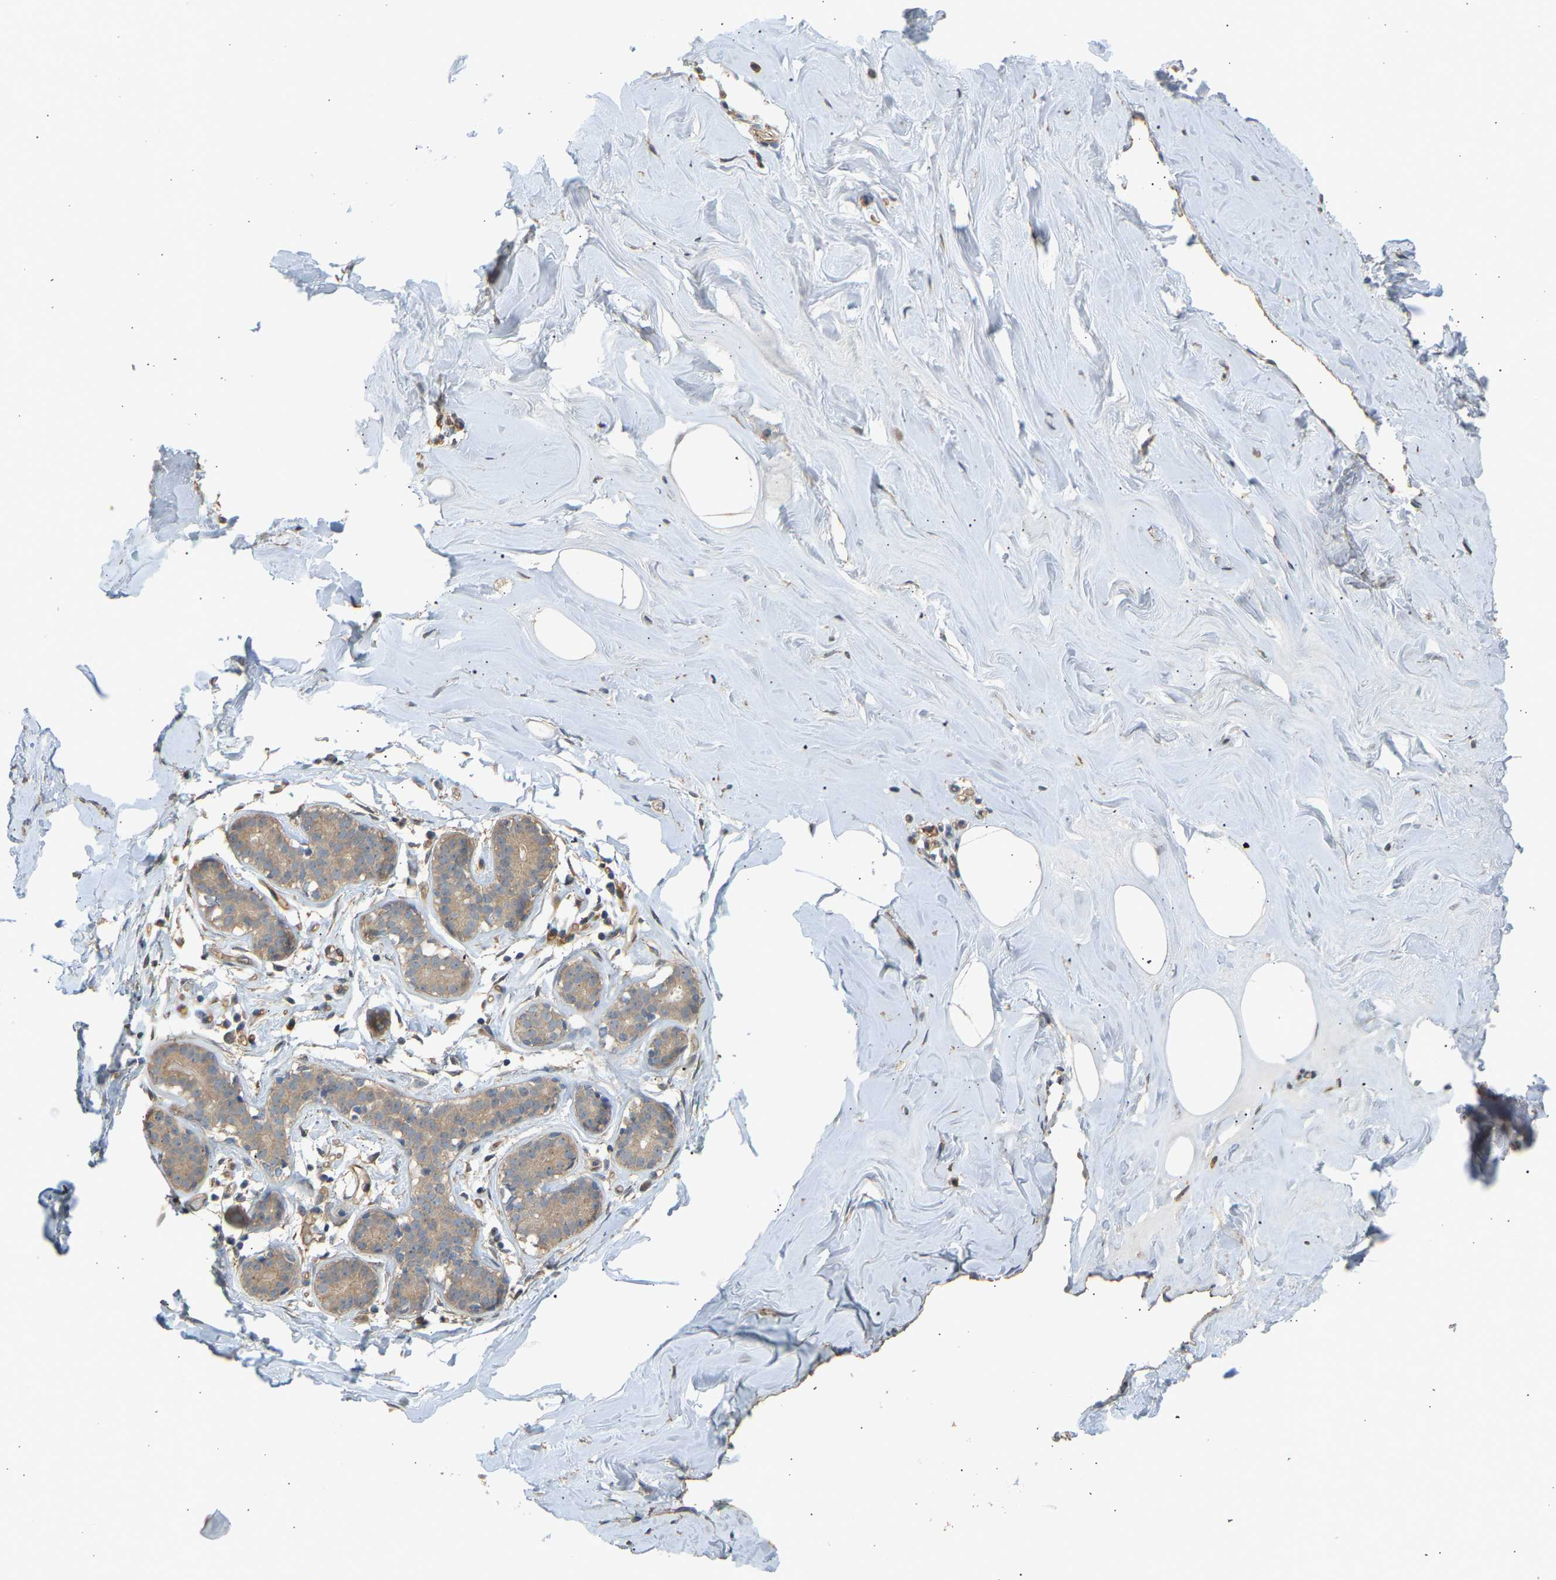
{"staining": {"intensity": "weak", "quantity": ">75%", "location": "cytoplasmic/membranous"}, "tissue": "adipose tissue", "cell_type": "Adipocytes", "image_type": "normal", "snomed": [{"axis": "morphology", "description": "Normal tissue, NOS"}, {"axis": "morphology", "description": "Fibrosis, NOS"}, {"axis": "topography", "description": "Breast"}, {"axis": "topography", "description": "Adipose tissue"}], "caption": "Adipose tissue stained with IHC reveals weak cytoplasmic/membranous staining in approximately >75% of adipocytes.", "gene": "RGL1", "patient": {"sex": "female", "age": 39}}